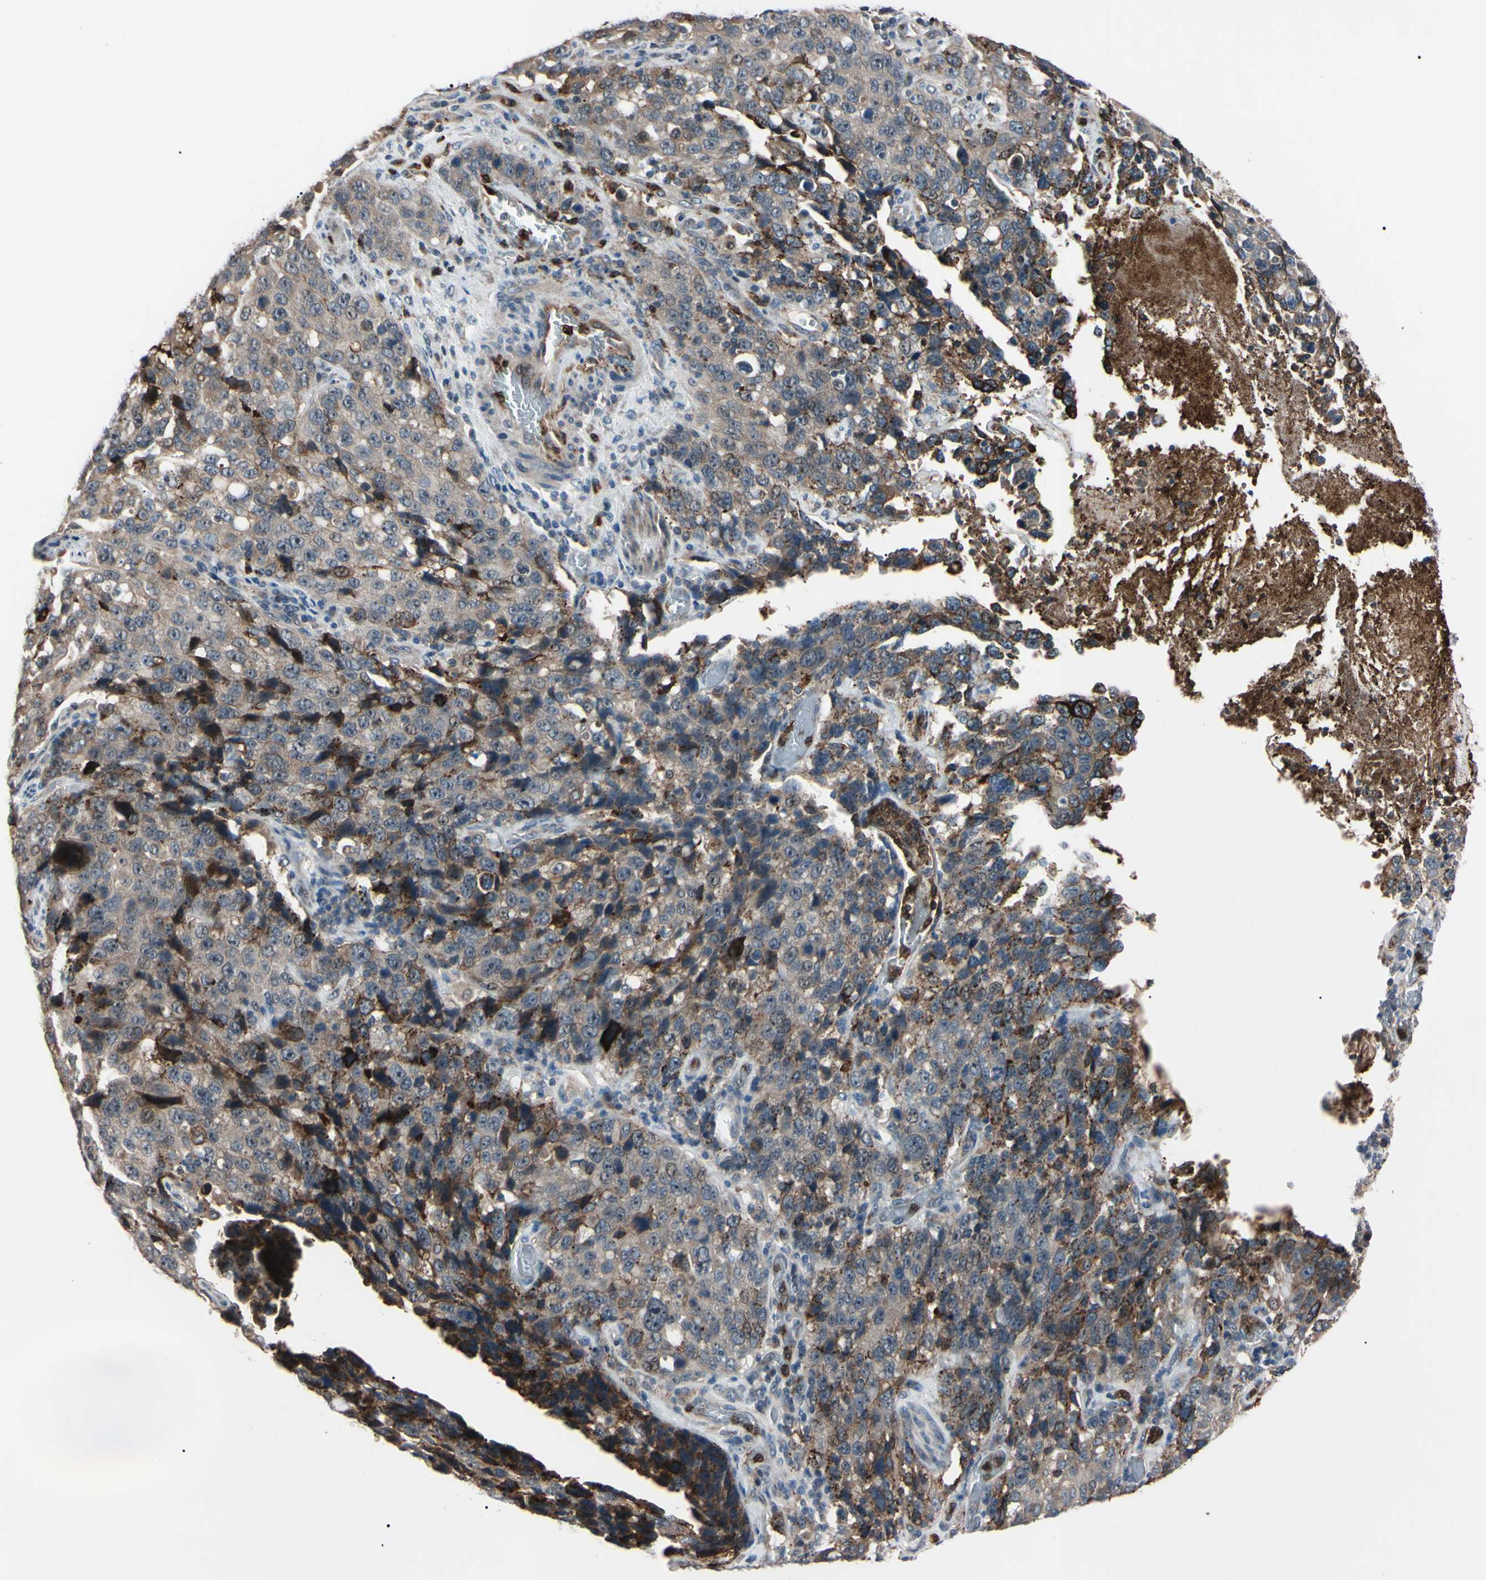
{"staining": {"intensity": "strong", "quantity": "<25%", "location": "cytoplasmic/membranous,nuclear"}, "tissue": "stomach cancer", "cell_type": "Tumor cells", "image_type": "cancer", "snomed": [{"axis": "morphology", "description": "Normal tissue, NOS"}, {"axis": "morphology", "description": "Adenocarcinoma, NOS"}, {"axis": "topography", "description": "Stomach"}], "caption": "Immunohistochemical staining of stomach cancer exhibits strong cytoplasmic/membranous and nuclear protein expression in approximately <25% of tumor cells.", "gene": "TRAF5", "patient": {"sex": "male", "age": 48}}